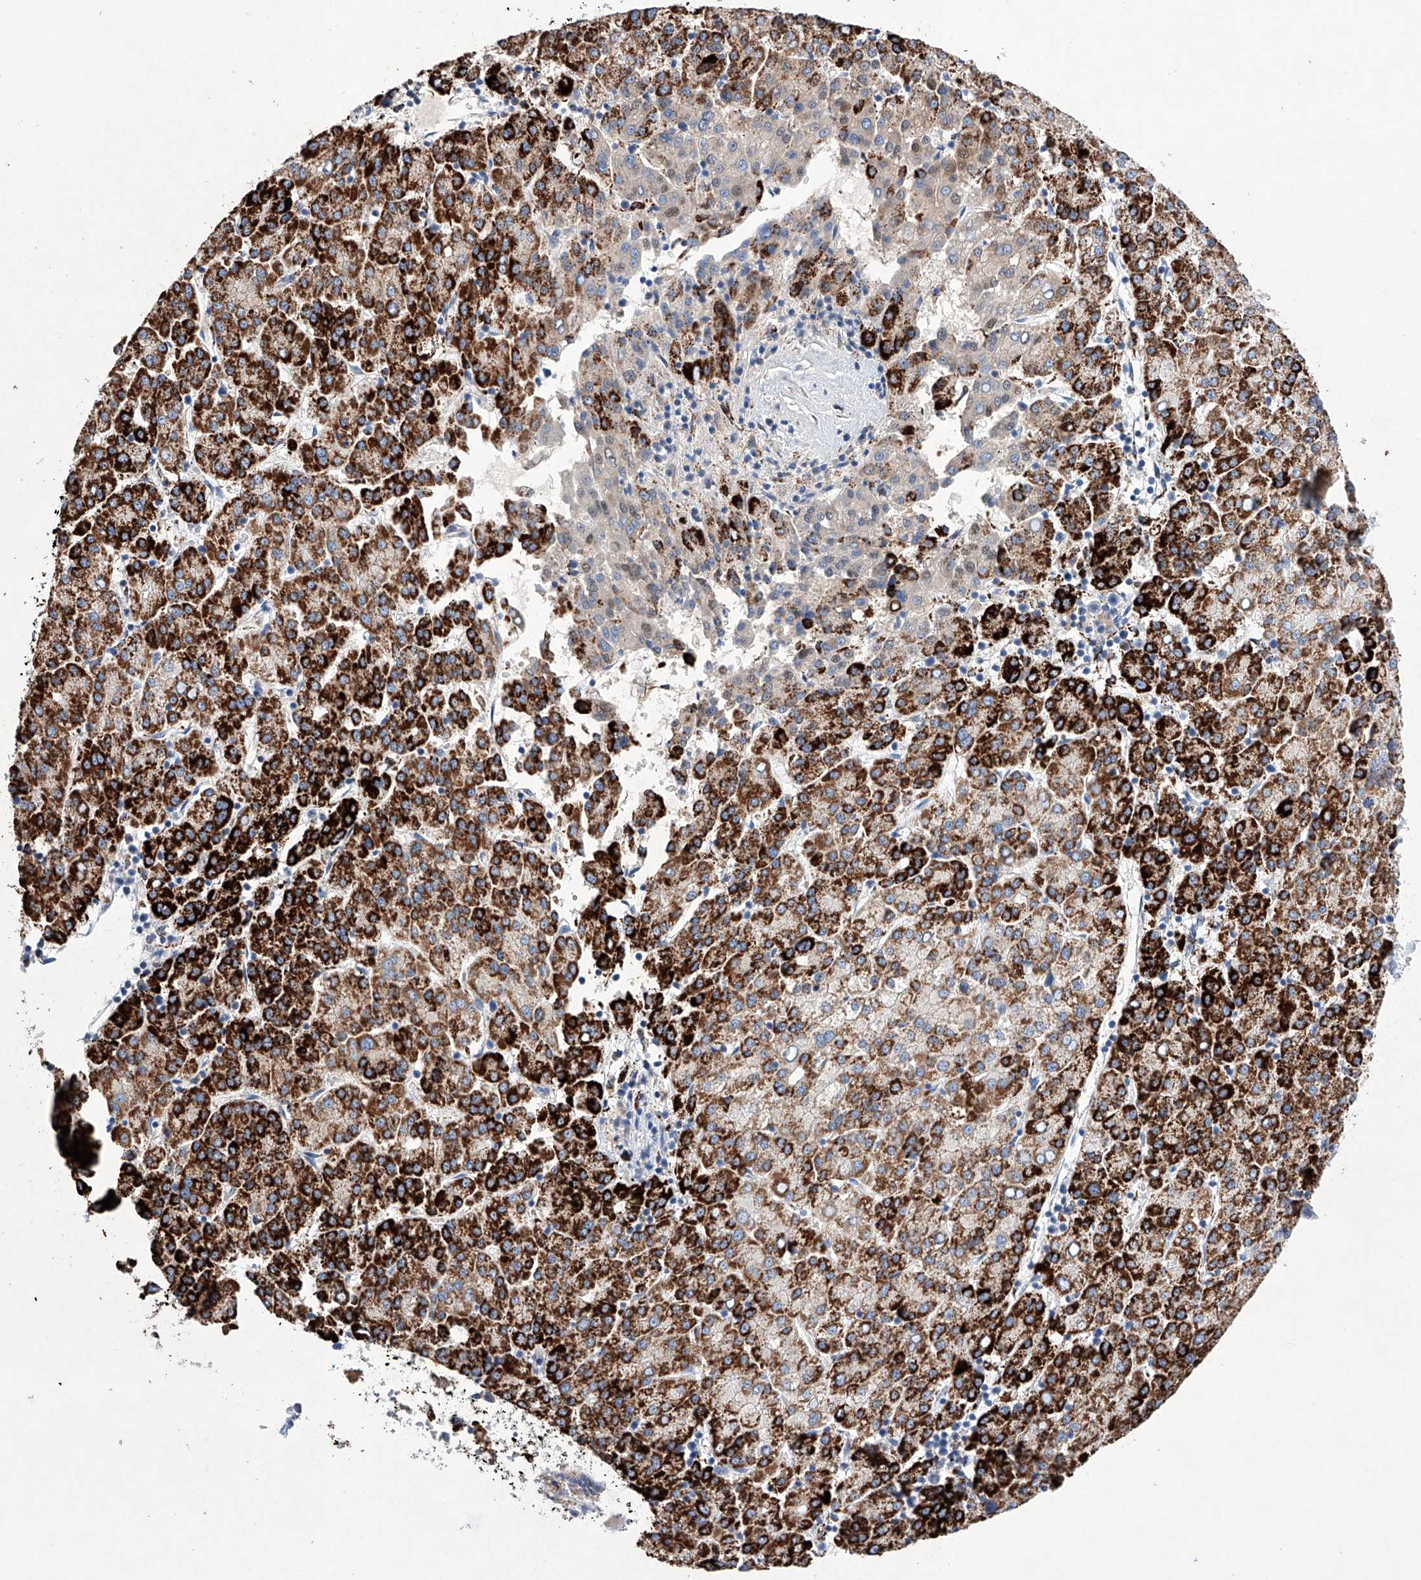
{"staining": {"intensity": "strong", "quantity": ">75%", "location": "cytoplasmic/membranous"}, "tissue": "liver cancer", "cell_type": "Tumor cells", "image_type": "cancer", "snomed": [{"axis": "morphology", "description": "Carcinoma, Hepatocellular, NOS"}, {"axis": "topography", "description": "Liver"}], "caption": "About >75% of tumor cells in human hepatocellular carcinoma (liver) exhibit strong cytoplasmic/membranous protein expression as visualized by brown immunohistochemical staining.", "gene": "NRROS", "patient": {"sex": "female", "age": 58}}